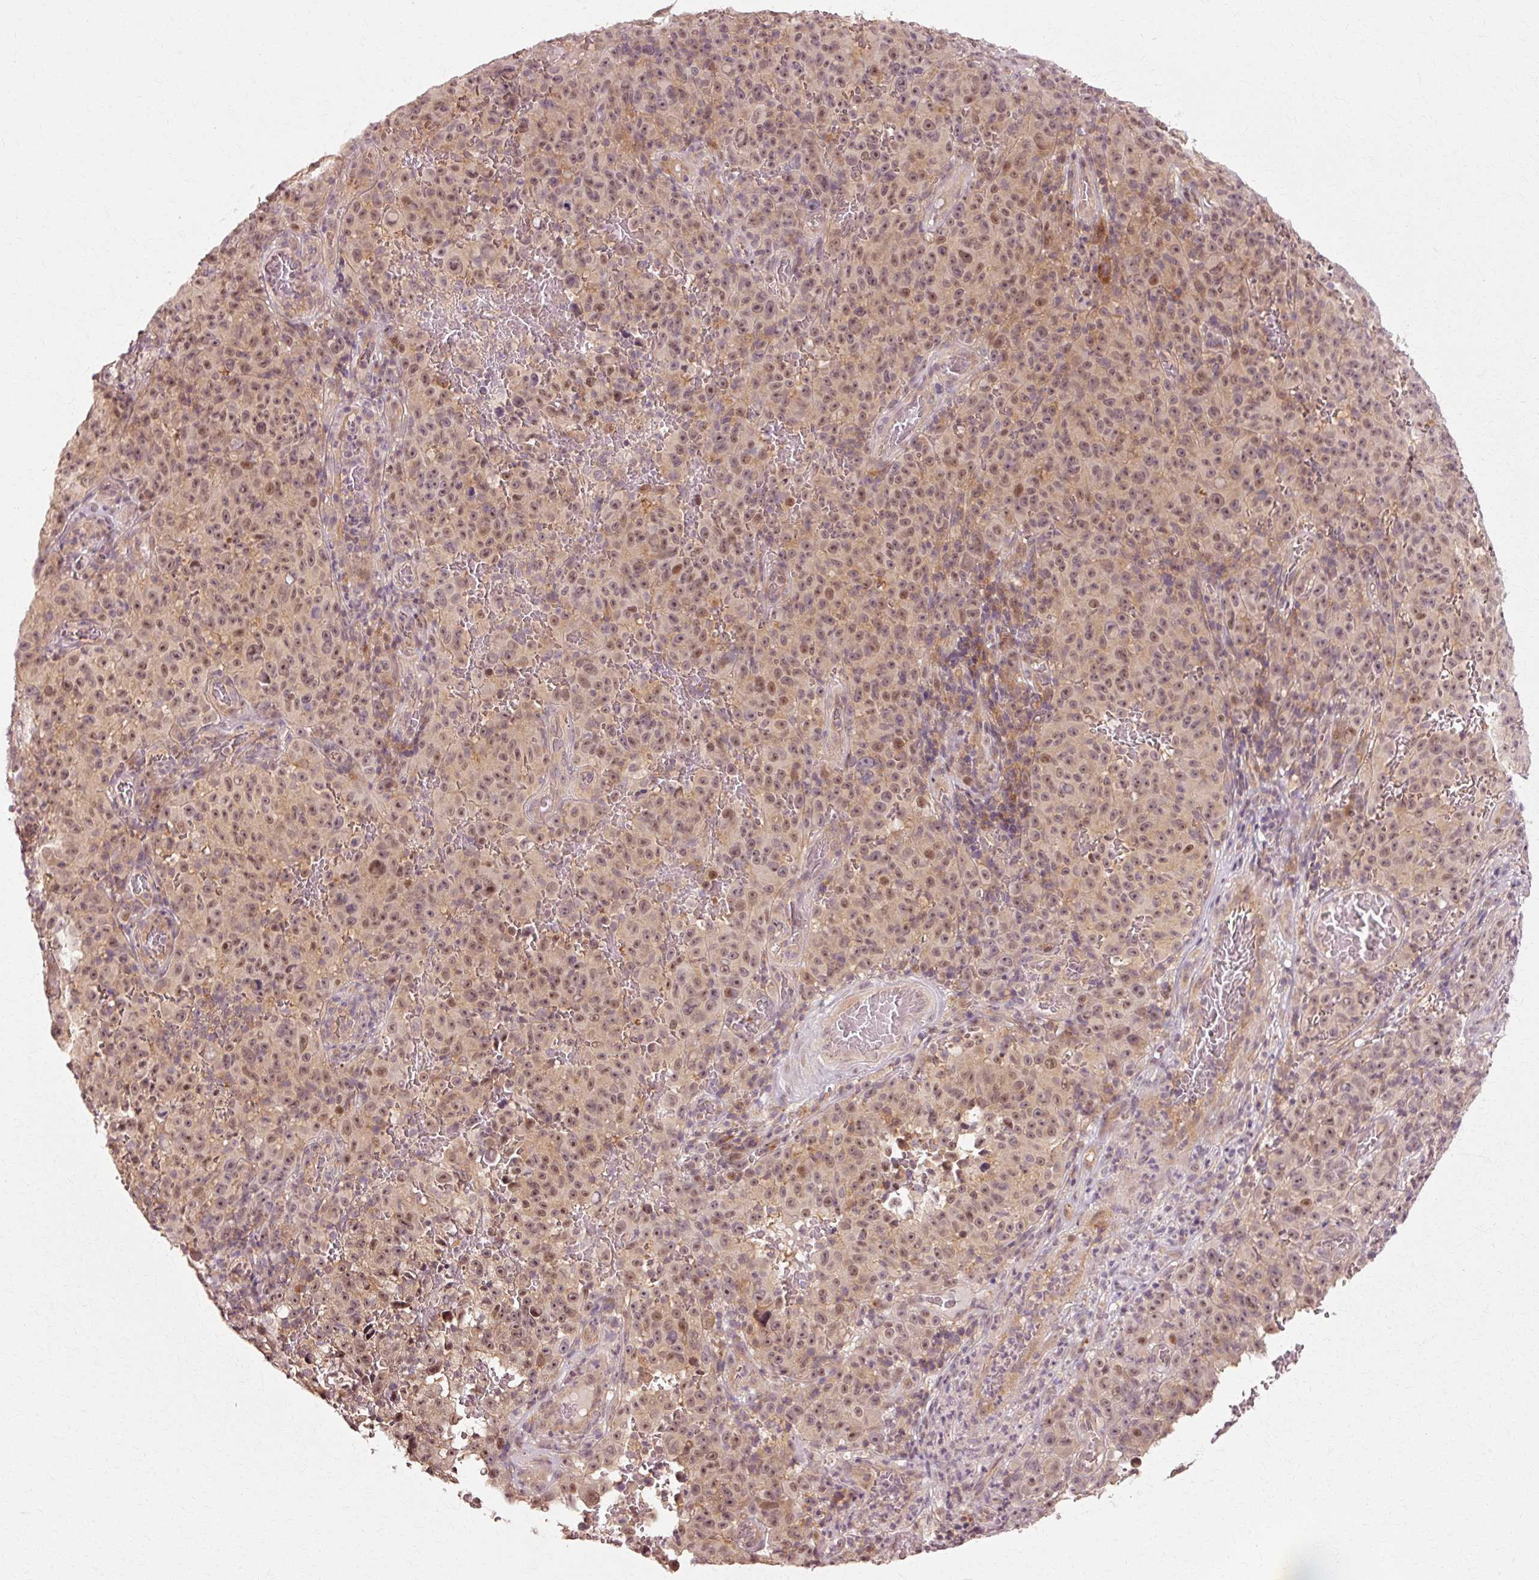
{"staining": {"intensity": "moderate", "quantity": ">75%", "location": "cytoplasmic/membranous,nuclear"}, "tissue": "melanoma", "cell_type": "Tumor cells", "image_type": "cancer", "snomed": [{"axis": "morphology", "description": "Malignant melanoma, NOS"}, {"axis": "topography", "description": "Skin"}], "caption": "Malignant melanoma stained for a protein (brown) demonstrates moderate cytoplasmic/membranous and nuclear positive expression in about >75% of tumor cells.", "gene": "RGPD5", "patient": {"sex": "female", "age": 82}}